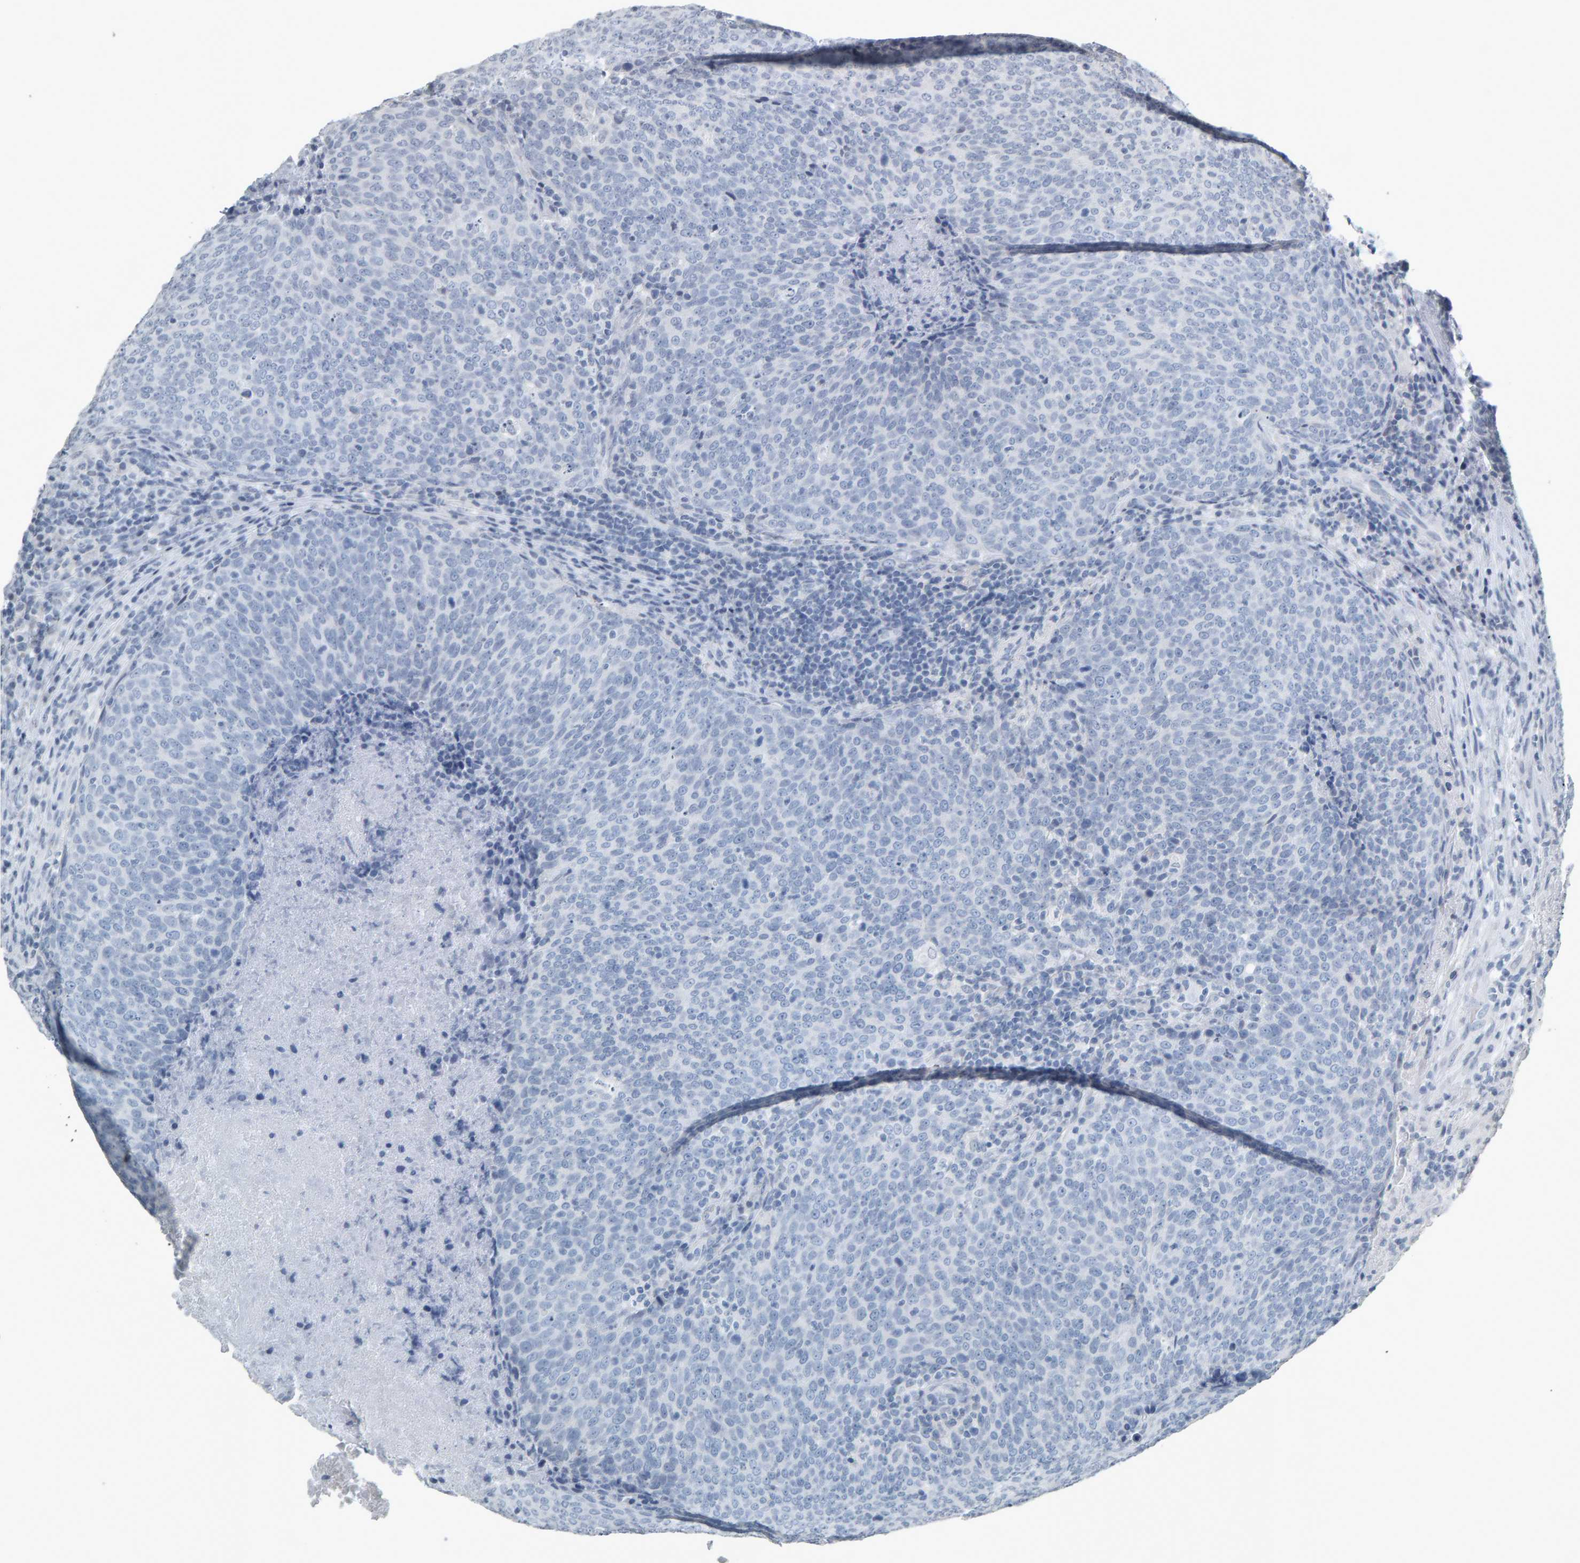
{"staining": {"intensity": "negative", "quantity": "none", "location": "none"}, "tissue": "head and neck cancer", "cell_type": "Tumor cells", "image_type": "cancer", "snomed": [{"axis": "morphology", "description": "Squamous cell carcinoma, NOS"}, {"axis": "morphology", "description": "Squamous cell carcinoma, metastatic, NOS"}, {"axis": "topography", "description": "Lymph node"}, {"axis": "topography", "description": "Head-Neck"}], "caption": "A micrograph of human head and neck metastatic squamous cell carcinoma is negative for staining in tumor cells. (DAB (3,3'-diaminobenzidine) immunohistochemistry with hematoxylin counter stain).", "gene": "PYY", "patient": {"sex": "male", "age": 62}}